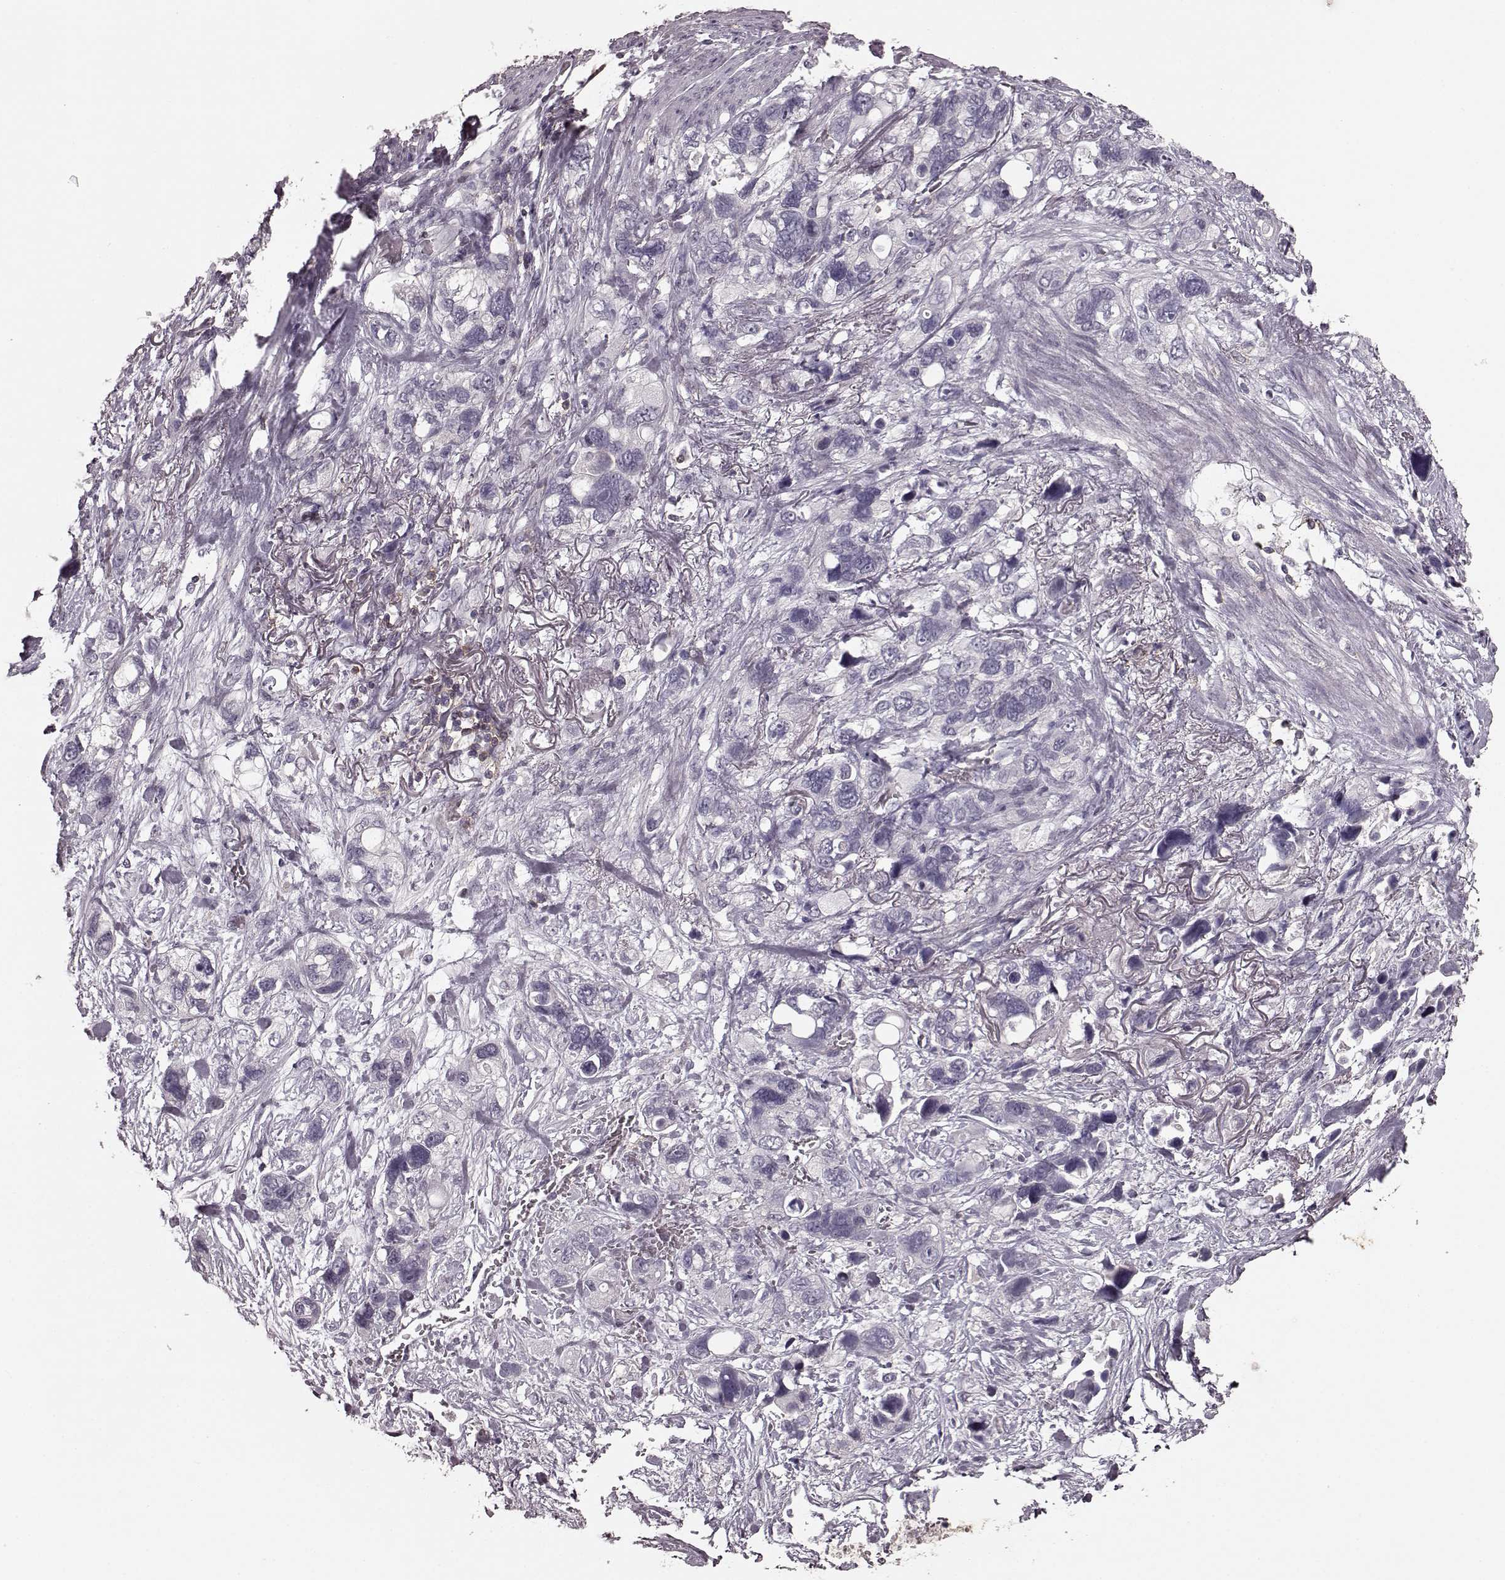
{"staining": {"intensity": "negative", "quantity": "none", "location": "none"}, "tissue": "stomach cancer", "cell_type": "Tumor cells", "image_type": "cancer", "snomed": [{"axis": "morphology", "description": "Adenocarcinoma, NOS"}, {"axis": "topography", "description": "Stomach, upper"}], "caption": "A high-resolution micrograph shows immunohistochemistry (IHC) staining of stomach cancer, which shows no significant expression in tumor cells.", "gene": "CD28", "patient": {"sex": "female", "age": 81}}